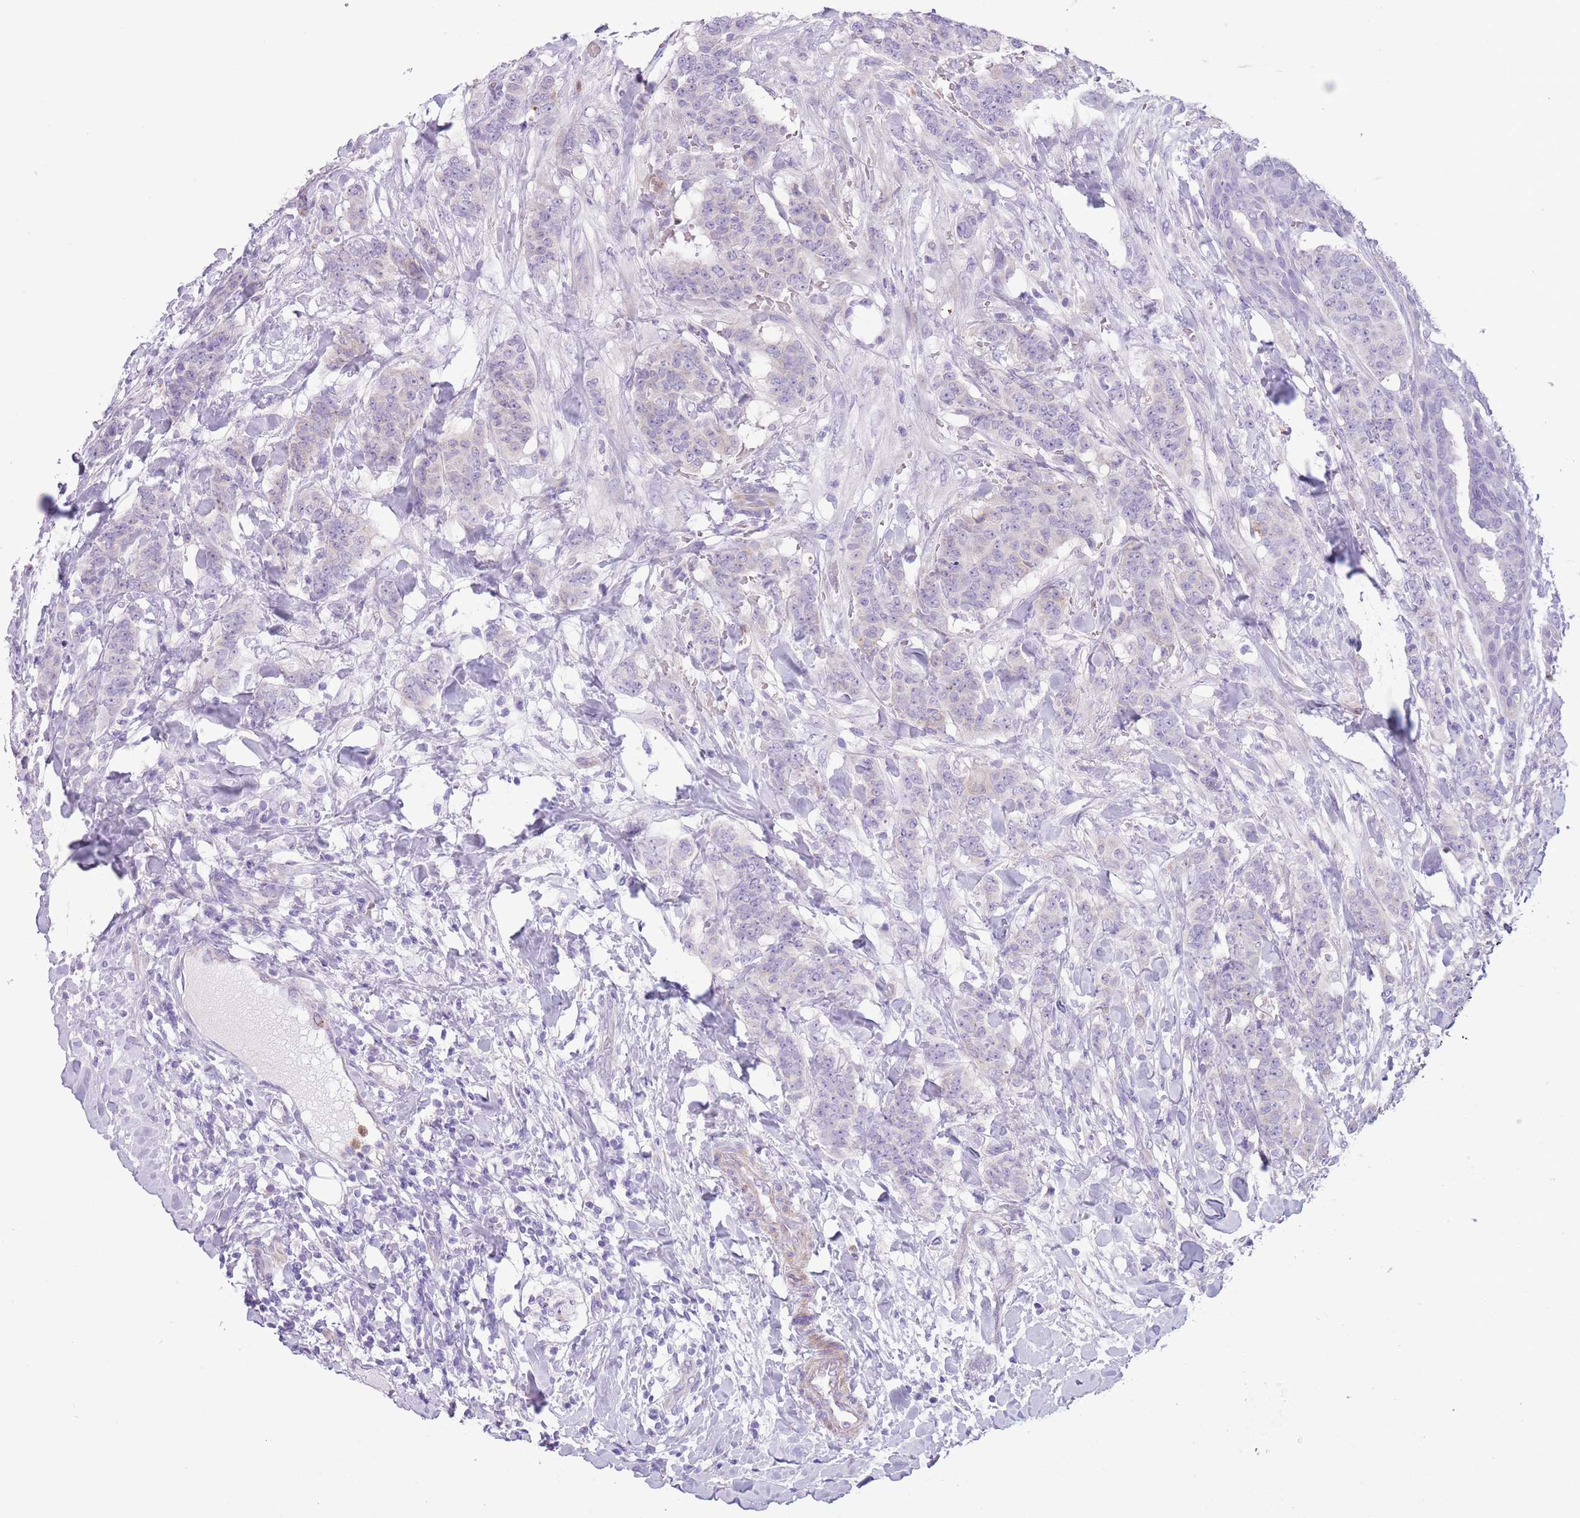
{"staining": {"intensity": "negative", "quantity": "none", "location": "none"}, "tissue": "breast cancer", "cell_type": "Tumor cells", "image_type": "cancer", "snomed": [{"axis": "morphology", "description": "Duct carcinoma"}, {"axis": "topography", "description": "Breast"}], "caption": "Protein analysis of intraductal carcinoma (breast) exhibits no significant expression in tumor cells. The staining was performed using DAB (3,3'-diaminobenzidine) to visualize the protein expression in brown, while the nuclei were stained in blue with hematoxylin (Magnification: 20x).", "gene": "OR6M1", "patient": {"sex": "female", "age": 40}}